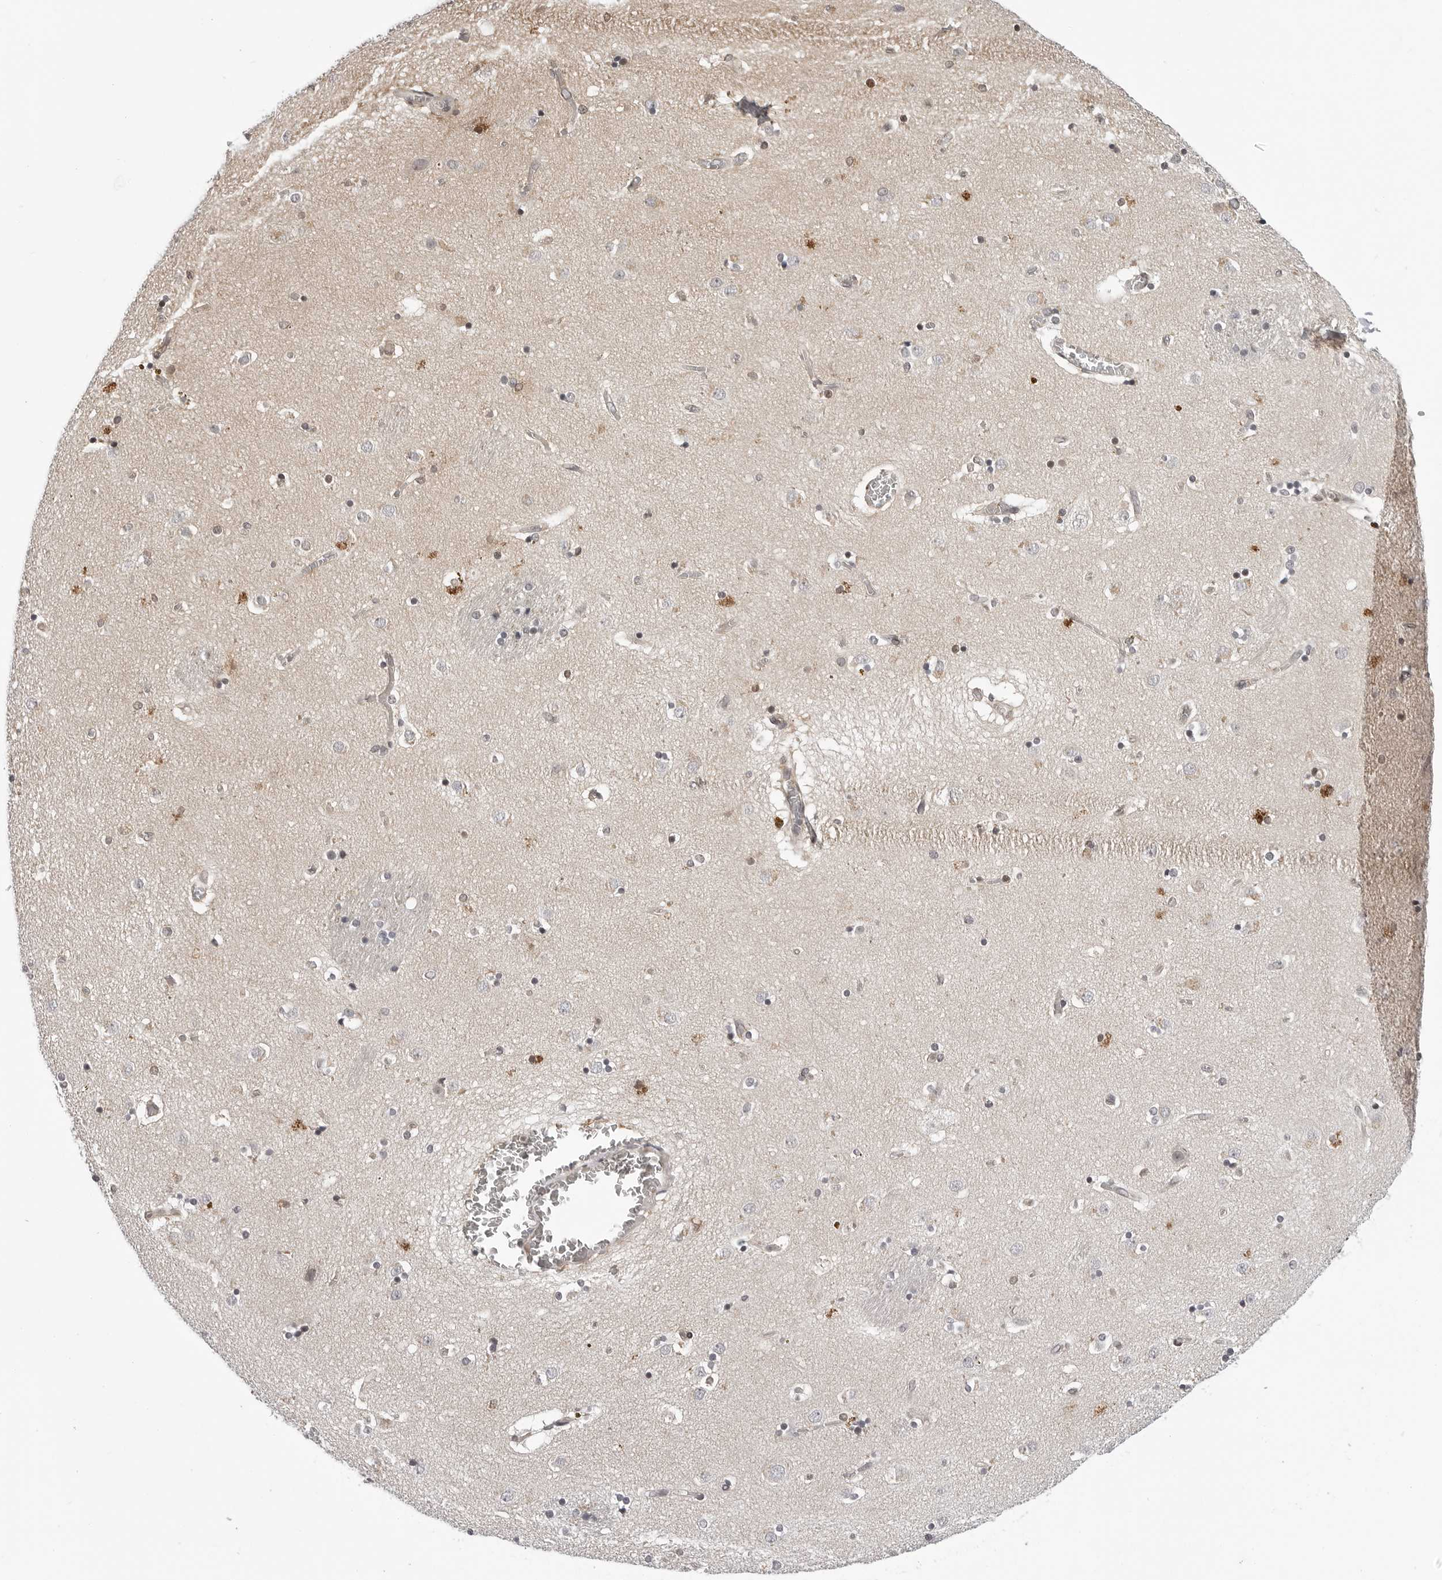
{"staining": {"intensity": "moderate", "quantity": "<25%", "location": "cytoplasmic/membranous,nuclear"}, "tissue": "caudate", "cell_type": "Glial cells", "image_type": "normal", "snomed": [{"axis": "morphology", "description": "Normal tissue, NOS"}, {"axis": "topography", "description": "Lateral ventricle wall"}], "caption": "Protein analysis of benign caudate exhibits moderate cytoplasmic/membranous,nuclear staining in about <25% of glial cells.", "gene": "KIAA1614", "patient": {"sex": "male", "age": 70}}